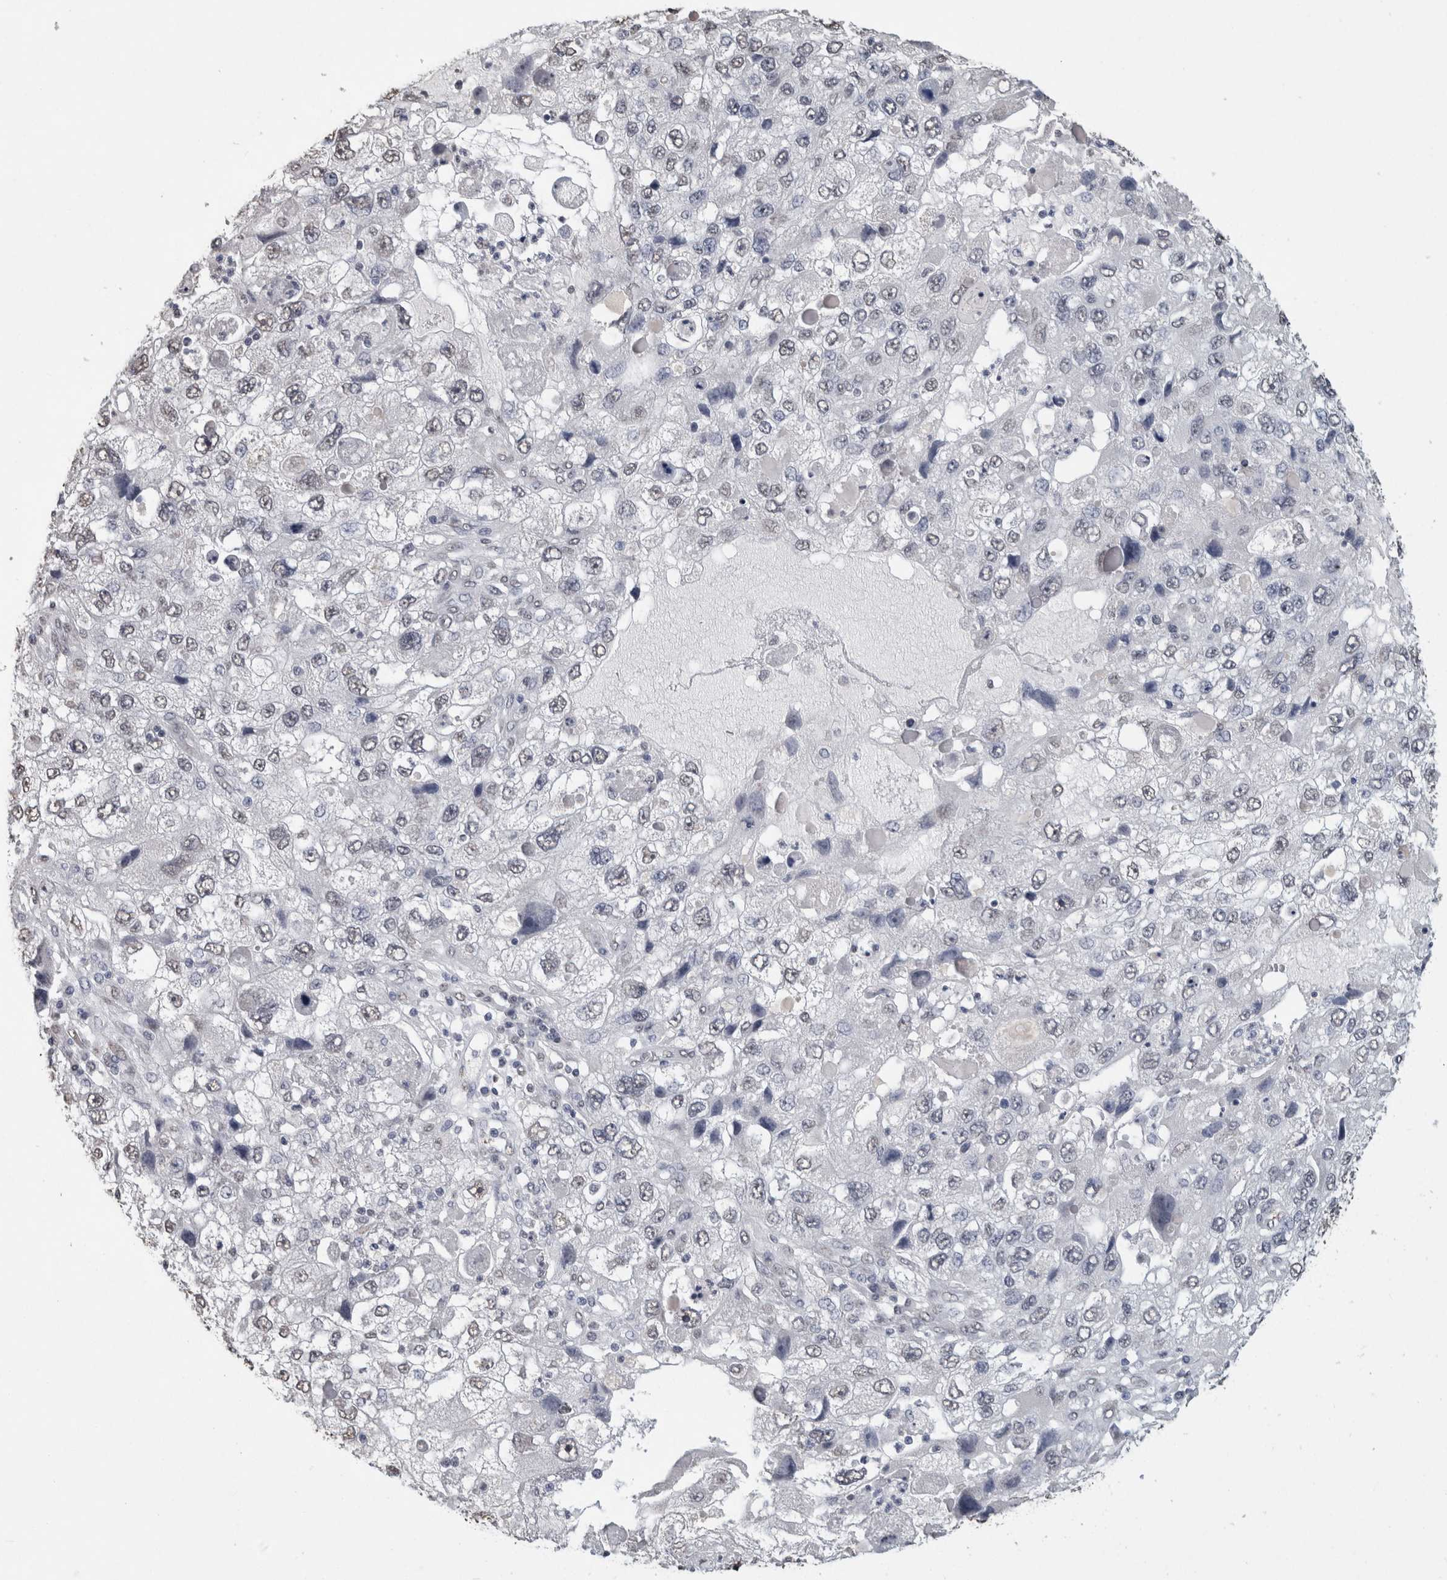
{"staining": {"intensity": "negative", "quantity": "none", "location": "none"}, "tissue": "endometrial cancer", "cell_type": "Tumor cells", "image_type": "cancer", "snomed": [{"axis": "morphology", "description": "Adenocarcinoma, NOS"}, {"axis": "topography", "description": "Endometrium"}], "caption": "DAB (3,3'-diaminobenzidine) immunohistochemical staining of endometrial cancer displays no significant positivity in tumor cells.", "gene": "LTBP1", "patient": {"sex": "female", "age": 49}}